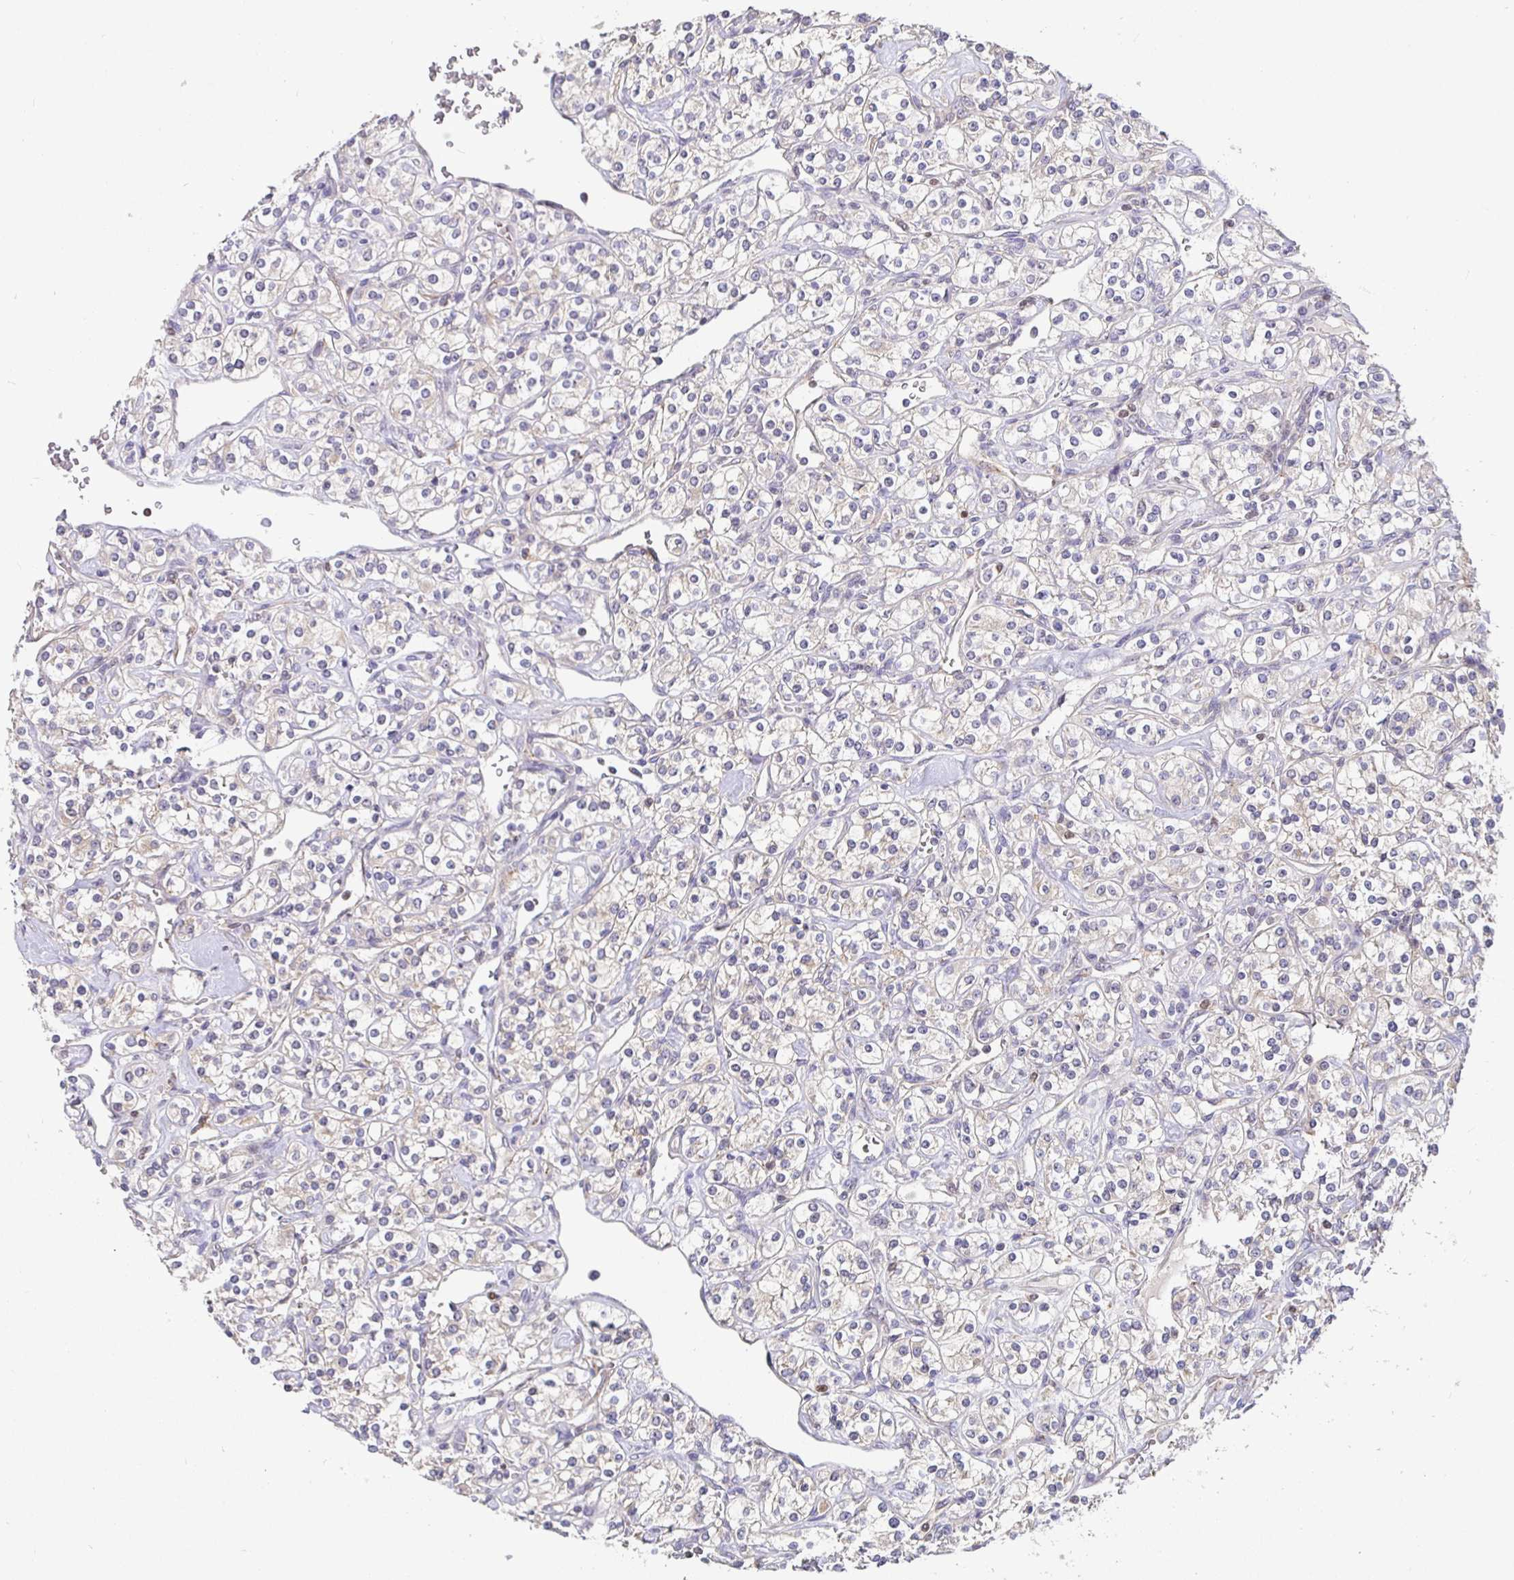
{"staining": {"intensity": "weak", "quantity": "<25%", "location": "cytoplasmic/membranous"}, "tissue": "renal cancer", "cell_type": "Tumor cells", "image_type": "cancer", "snomed": [{"axis": "morphology", "description": "Adenocarcinoma, NOS"}, {"axis": "topography", "description": "Kidney"}], "caption": "The micrograph demonstrates no staining of tumor cells in adenocarcinoma (renal). The staining is performed using DAB (3,3'-diaminobenzidine) brown chromogen with nuclei counter-stained in using hematoxylin.", "gene": "SATB1", "patient": {"sex": "male", "age": 77}}